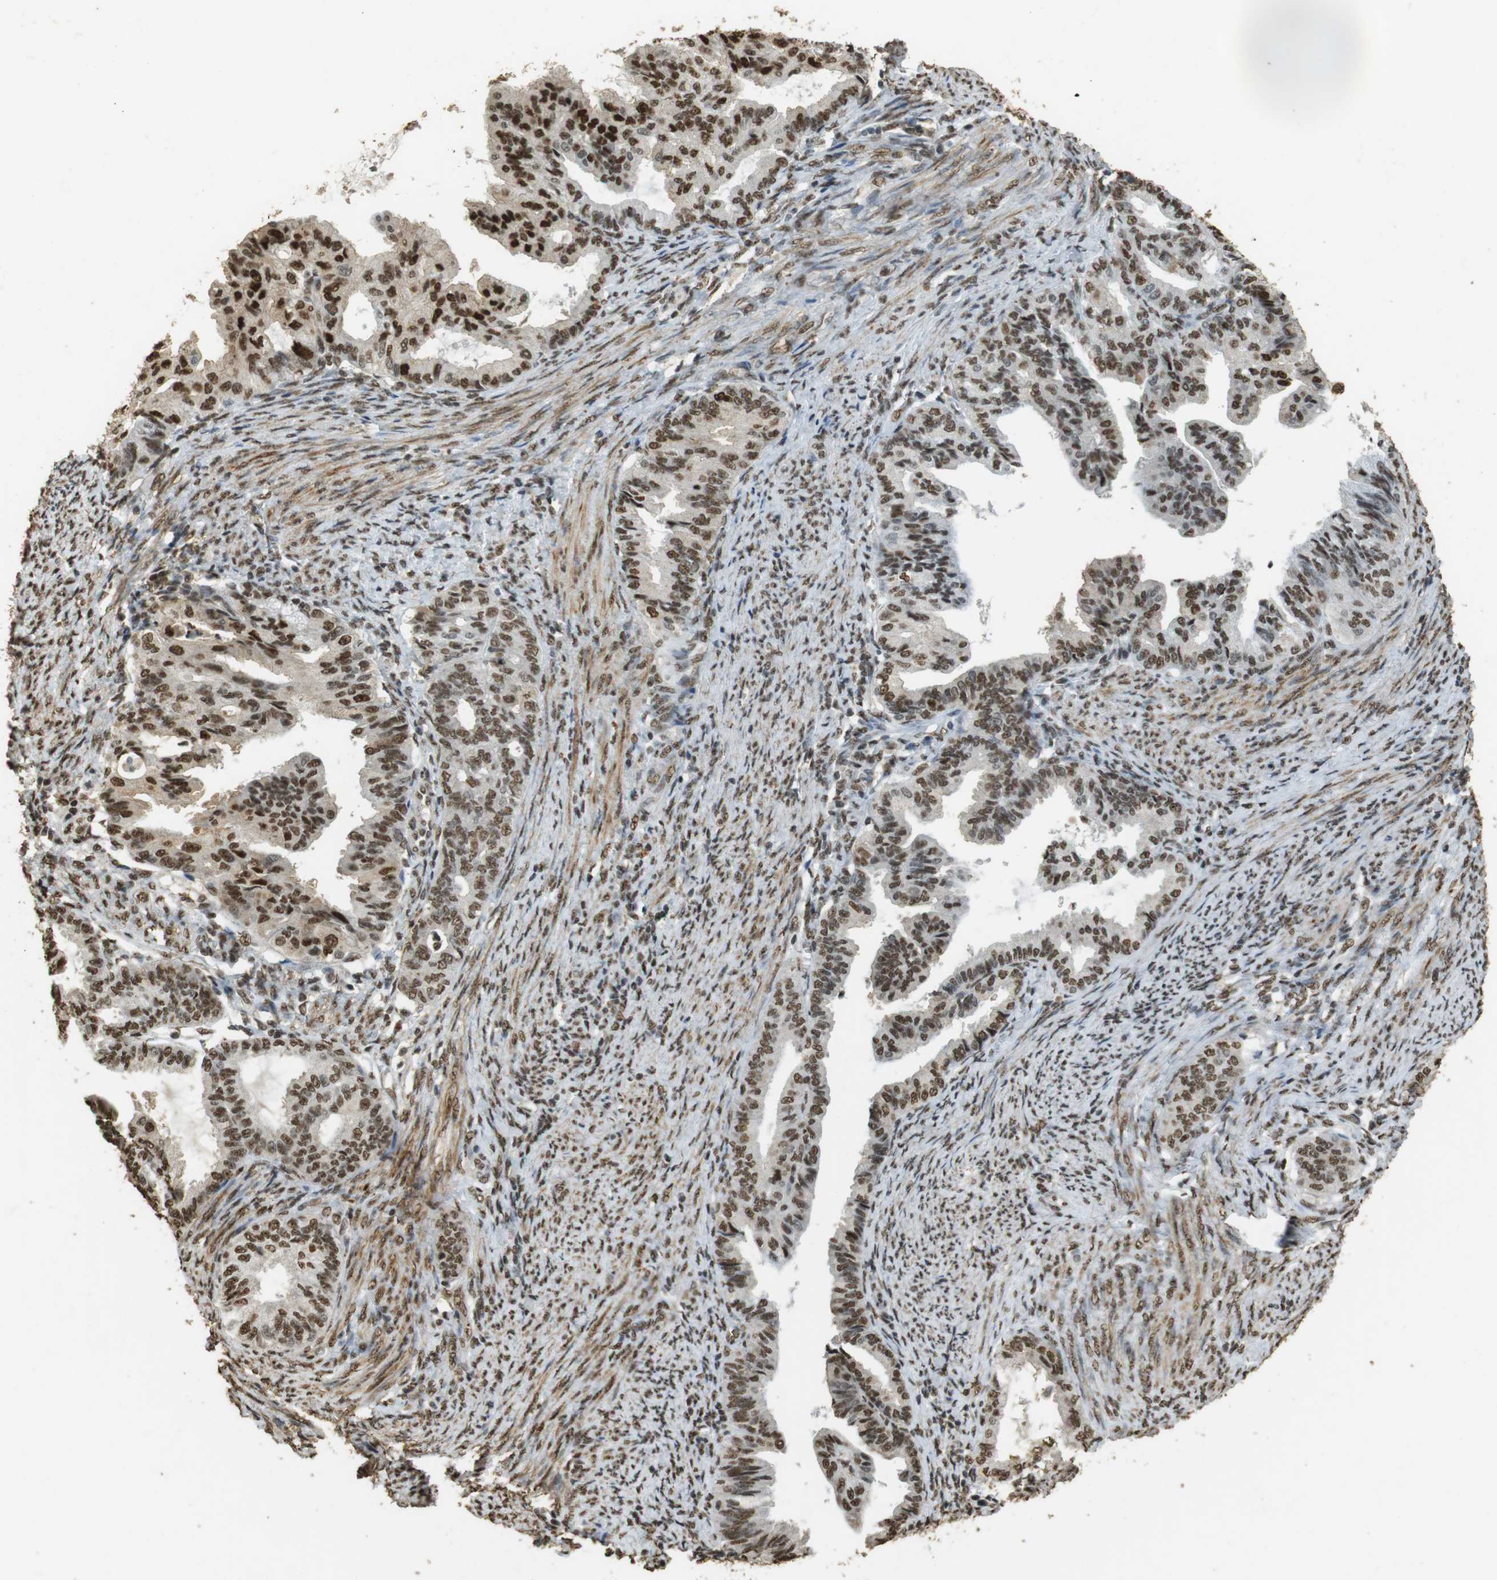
{"staining": {"intensity": "moderate", "quantity": ">75%", "location": "nuclear"}, "tissue": "endometrial cancer", "cell_type": "Tumor cells", "image_type": "cancer", "snomed": [{"axis": "morphology", "description": "Adenocarcinoma, NOS"}, {"axis": "topography", "description": "Endometrium"}], "caption": "The histopathology image shows staining of endometrial cancer (adenocarcinoma), revealing moderate nuclear protein positivity (brown color) within tumor cells. (DAB IHC with brightfield microscopy, high magnification).", "gene": "GATA4", "patient": {"sex": "female", "age": 86}}